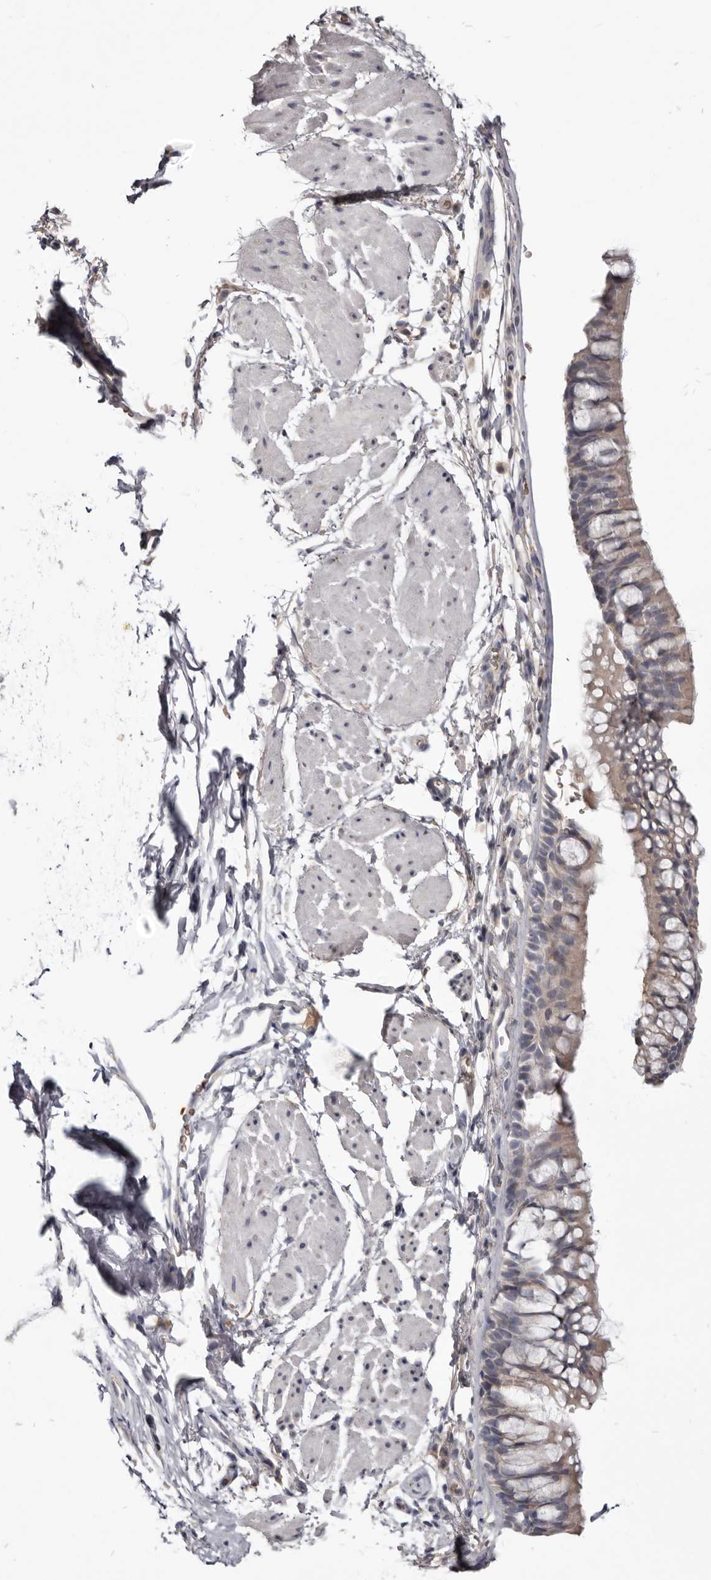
{"staining": {"intensity": "weak", "quantity": "<25%", "location": "cytoplasmic/membranous"}, "tissue": "bronchus", "cell_type": "Respiratory epithelial cells", "image_type": "normal", "snomed": [{"axis": "morphology", "description": "Normal tissue, NOS"}, {"axis": "topography", "description": "Cartilage tissue"}, {"axis": "topography", "description": "Bronchus"}], "caption": "DAB (3,3'-diaminobenzidine) immunohistochemical staining of benign bronchus displays no significant expression in respiratory epithelial cells.", "gene": "NENF", "patient": {"sex": "female", "age": 53}}